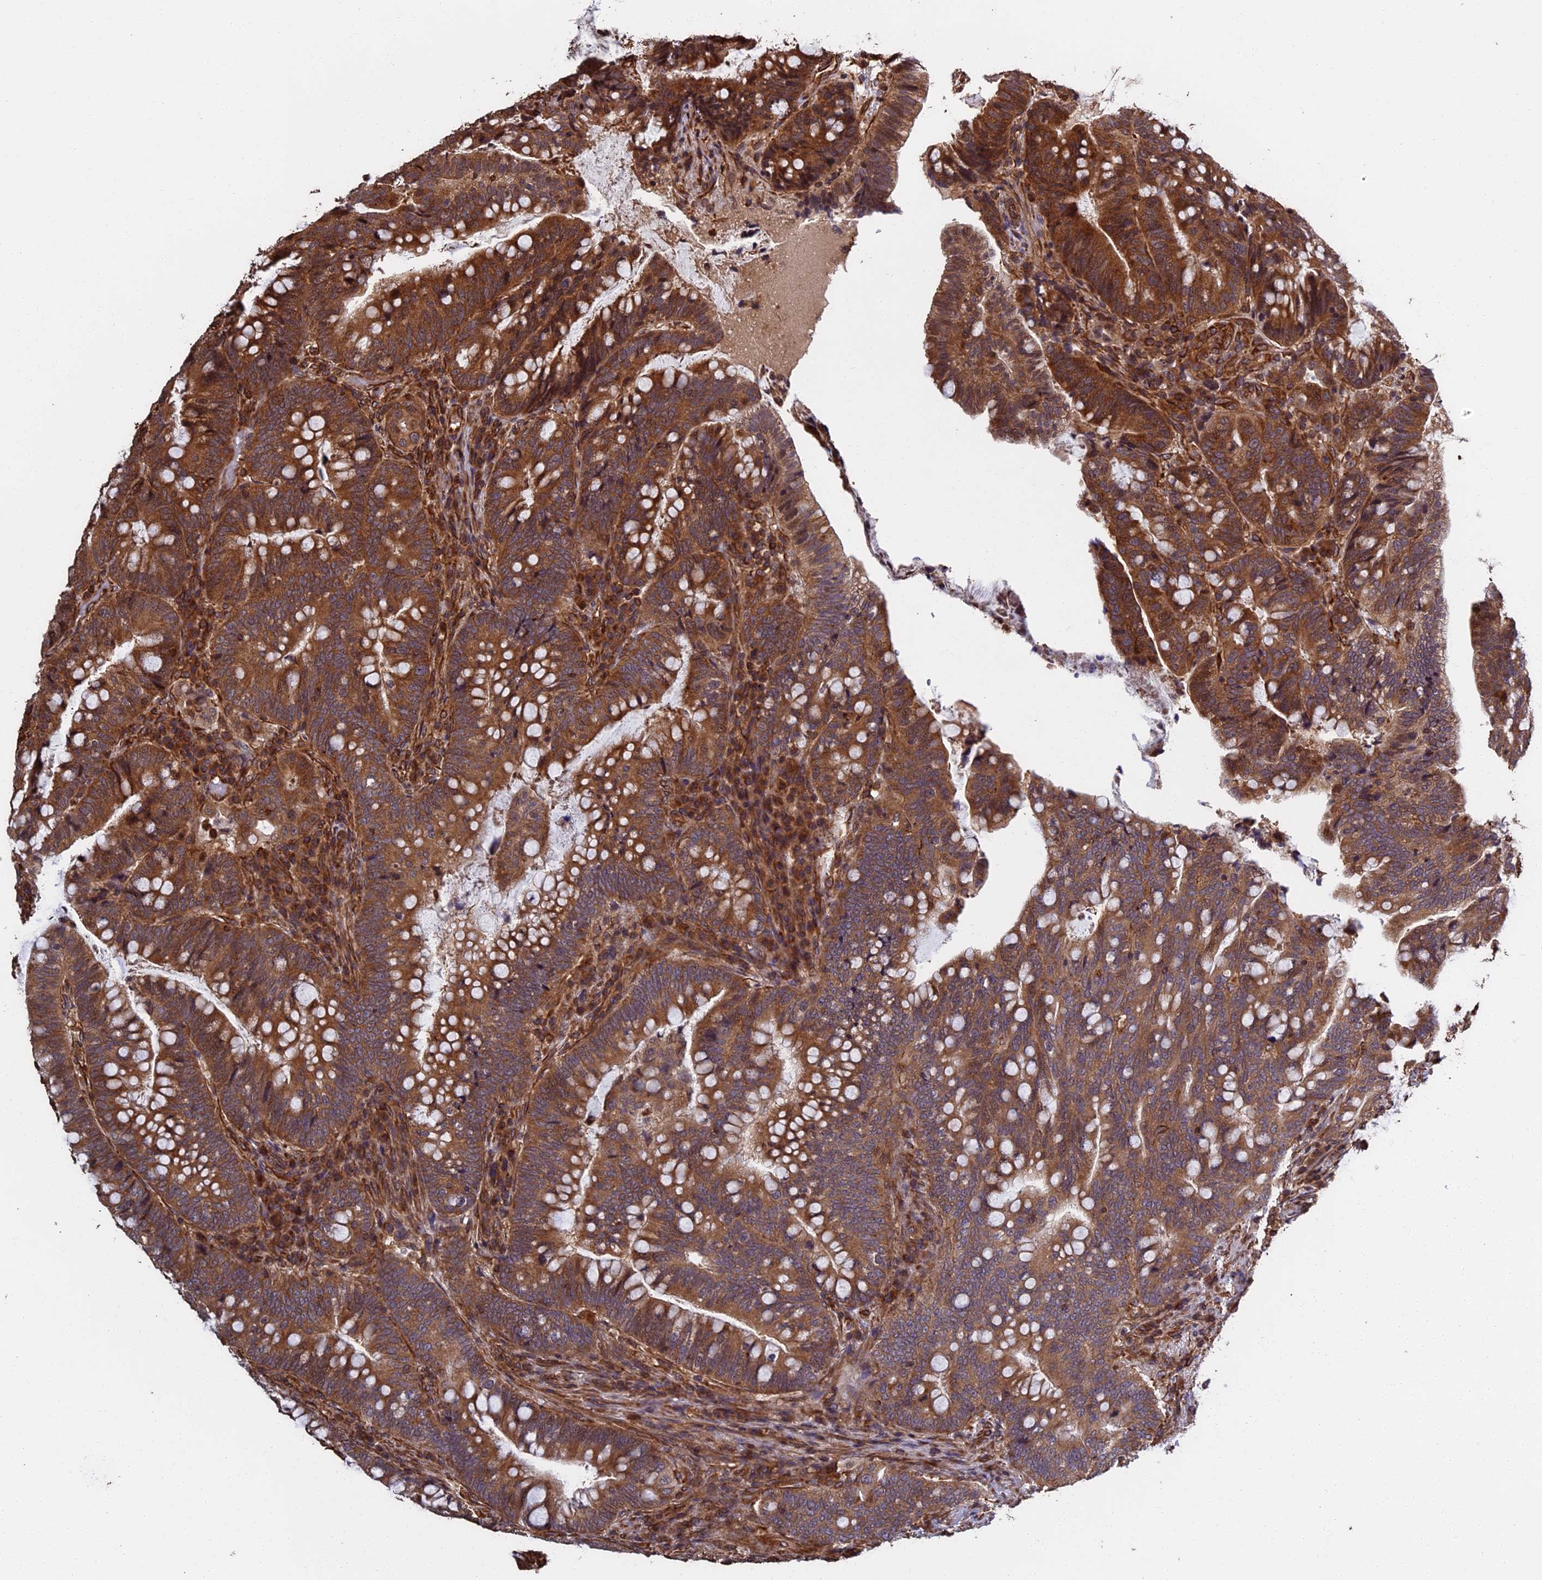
{"staining": {"intensity": "strong", "quantity": ">75%", "location": "cytoplasmic/membranous"}, "tissue": "colorectal cancer", "cell_type": "Tumor cells", "image_type": "cancer", "snomed": [{"axis": "morphology", "description": "Adenocarcinoma, NOS"}, {"axis": "topography", "description": "Colon"}], "caption": "Colorectal cancer (adenocarcinoma) stained with DAB immunohistochemistry (IHC) exhibits high levels of strong cytoplasmic/membranous positivity in about >75% of tumor cells.", "gene": "CCDC124", "patient": {"sex": "female", "age": 66}}